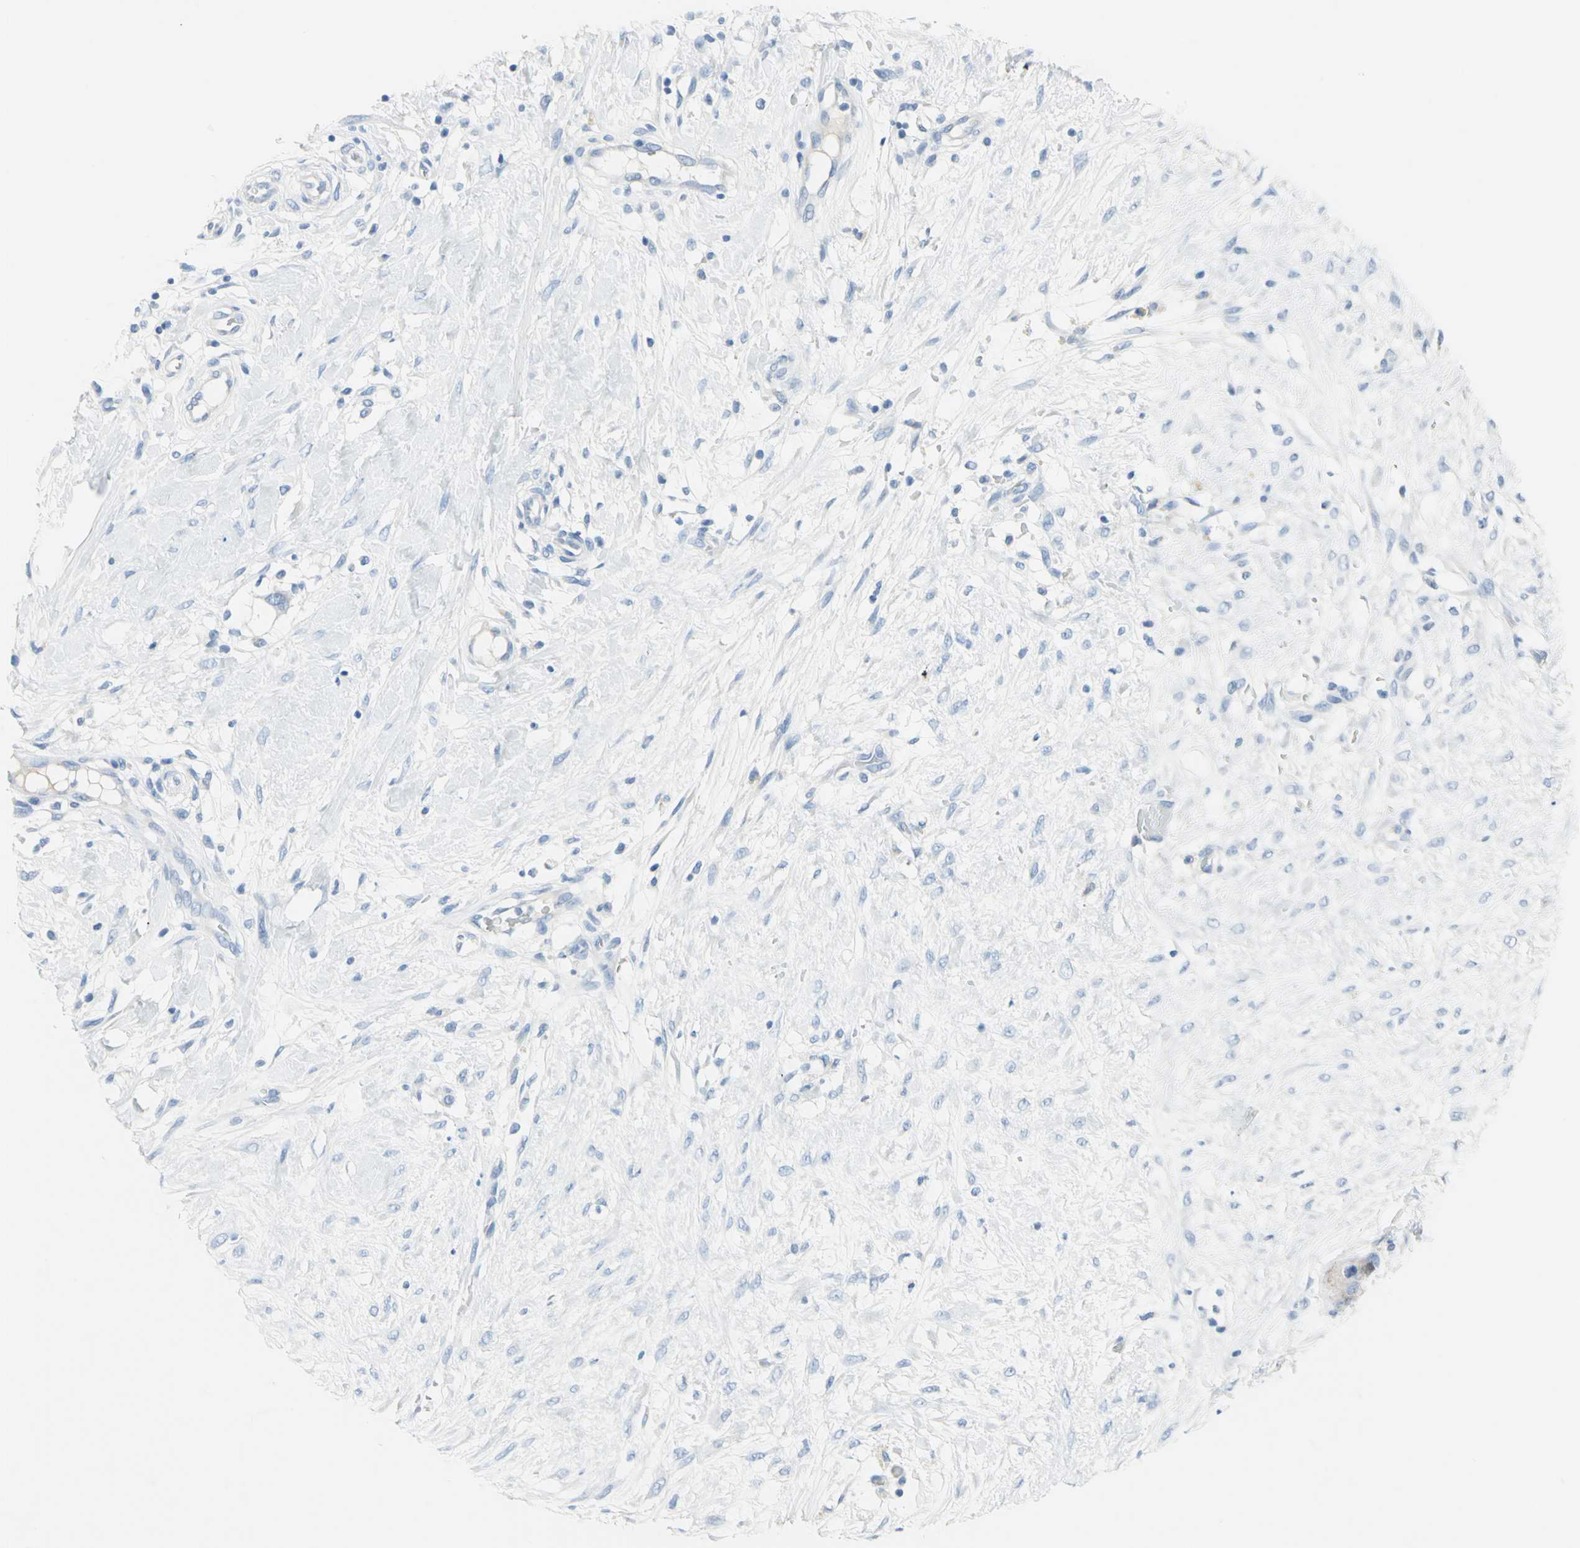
{"staining": {"intensity": "negative", "quantity": "none", "location": "none"}, "tissue": "breast cancer", "cell_type": "Tumor cells", "image_type": "cancer", "snomed": [{"axis": "morphology", "description": "Duct carcinoma"}, {"axis": "topography", "description": "Breast"}], "caption": "Tumor cells are negative for brown protein staining in breast cancer (intraductal carcinoma).", "gene": "SFN", "patient": {"sex": "female", "age": 40}}